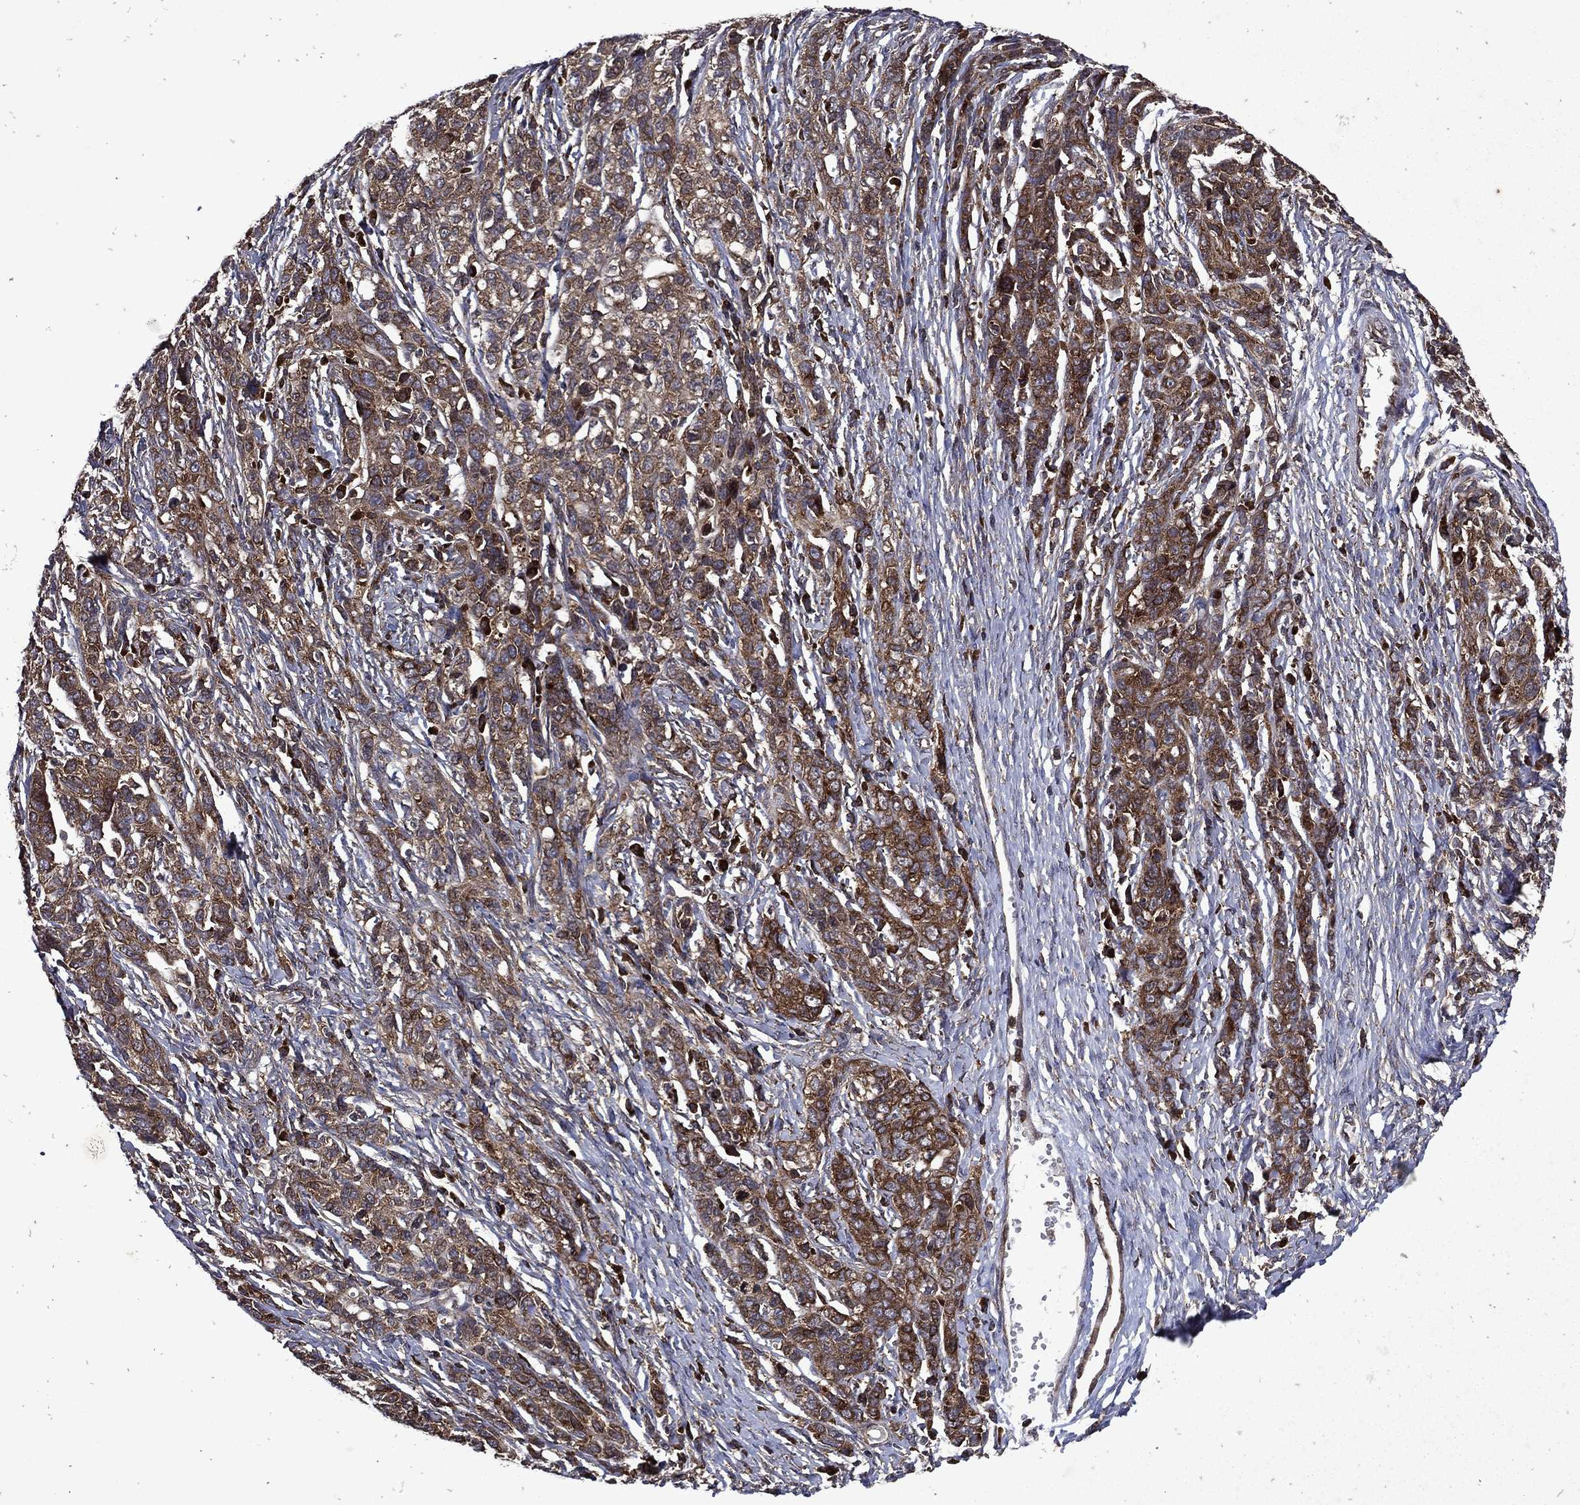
{"staining": {"intensity": "strong", "quantity": ">75%", "location": "cytoplasmic/membranous"}, "tissue": "ovarian cancer", "cell_type": "Tumor cells", "image_type": "cancer", "snomed": [{"axis": "morphology", "description": "Cystadenocarcinoma, serous, NOS"}, {"axis": "topography", "description": "Ovary"}], "caption": "High-power microscopy captured an IHC histopathology image of ovarian cancer, revealing strong cytoplasmic/membranous staining in approximately >75% of tumor cells.", "gene": "EIF2B4", "patient": {"sex": "female", "age": 71}}